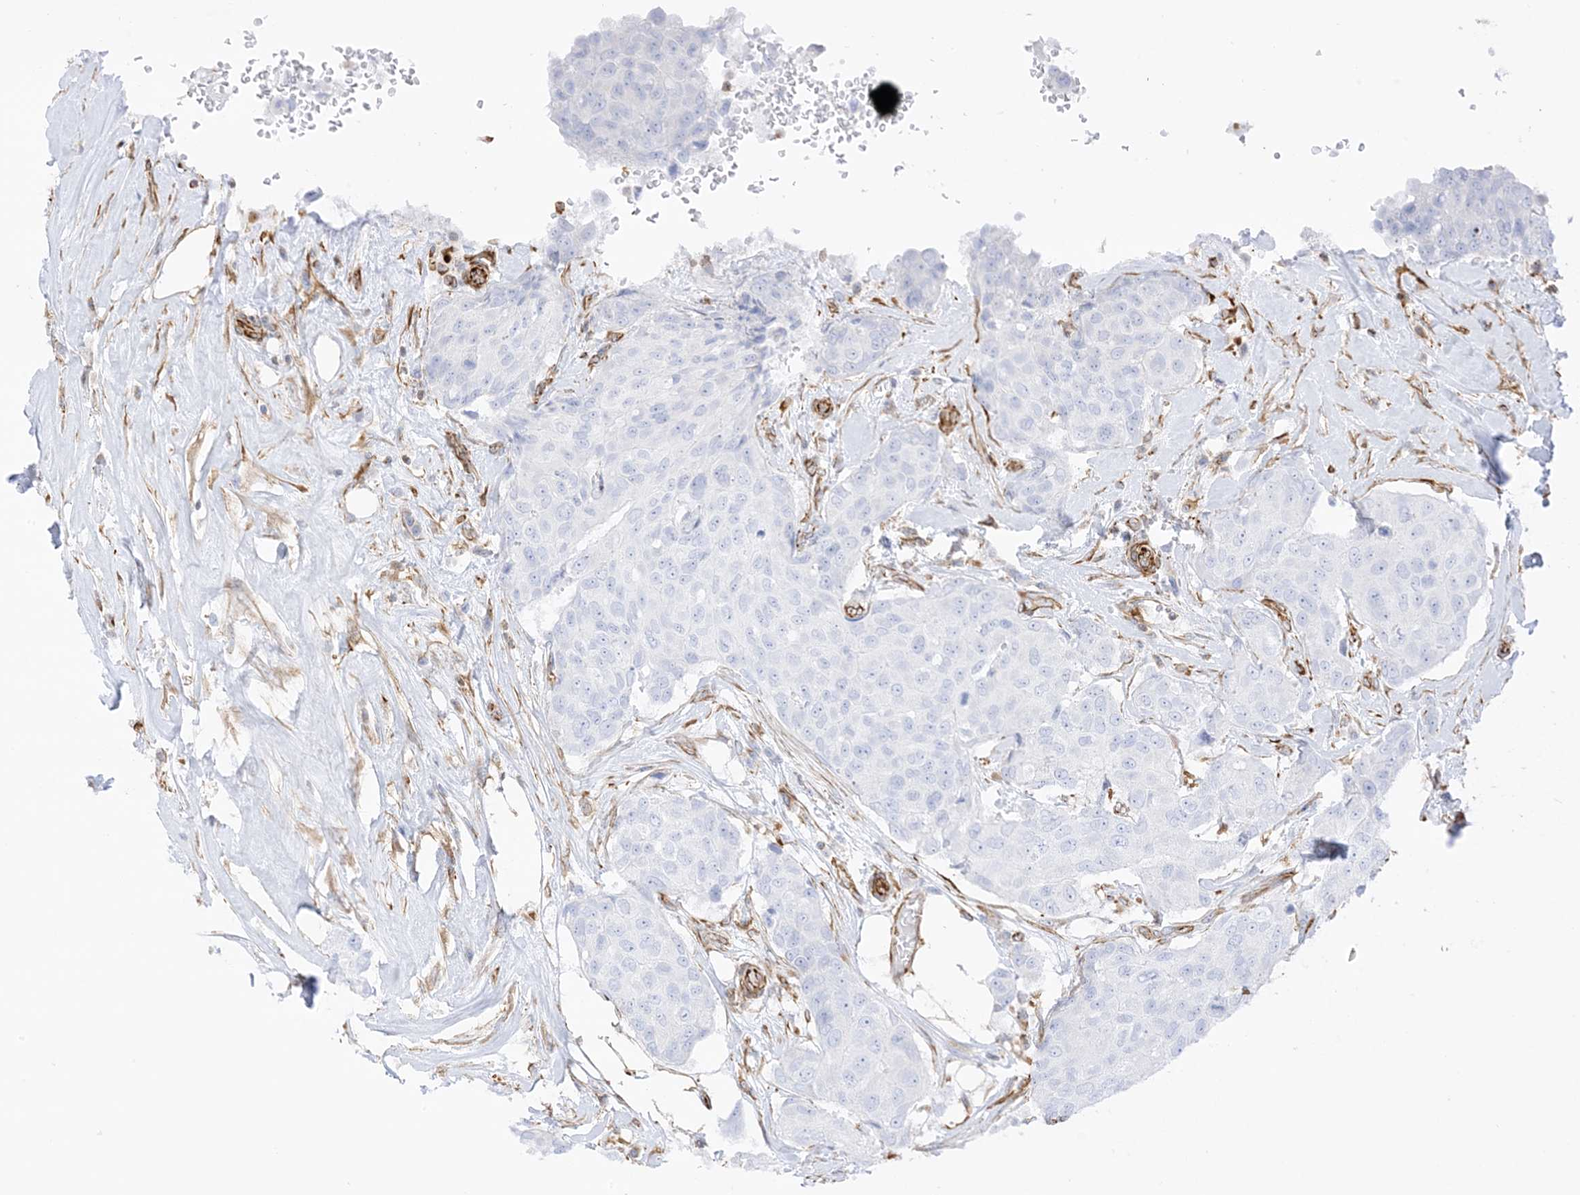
{"staining": {"intensity": "negative", "quantity": "none", "location": "none"}, "tissue": "breast cancer", "cell_type": "Tumor cells", "image_type": "cancer", "snomed": [{"axis": "morphology", "description": "Duct carcinoma"}, {"axis": "topography", "description": "Breast"}], "caption": "Tumor cells are negative for protein expression in human infiltrating ductal carcinoma (breast).", "gene": "PID1", "patient": {"sex": "female", "age": 80}}